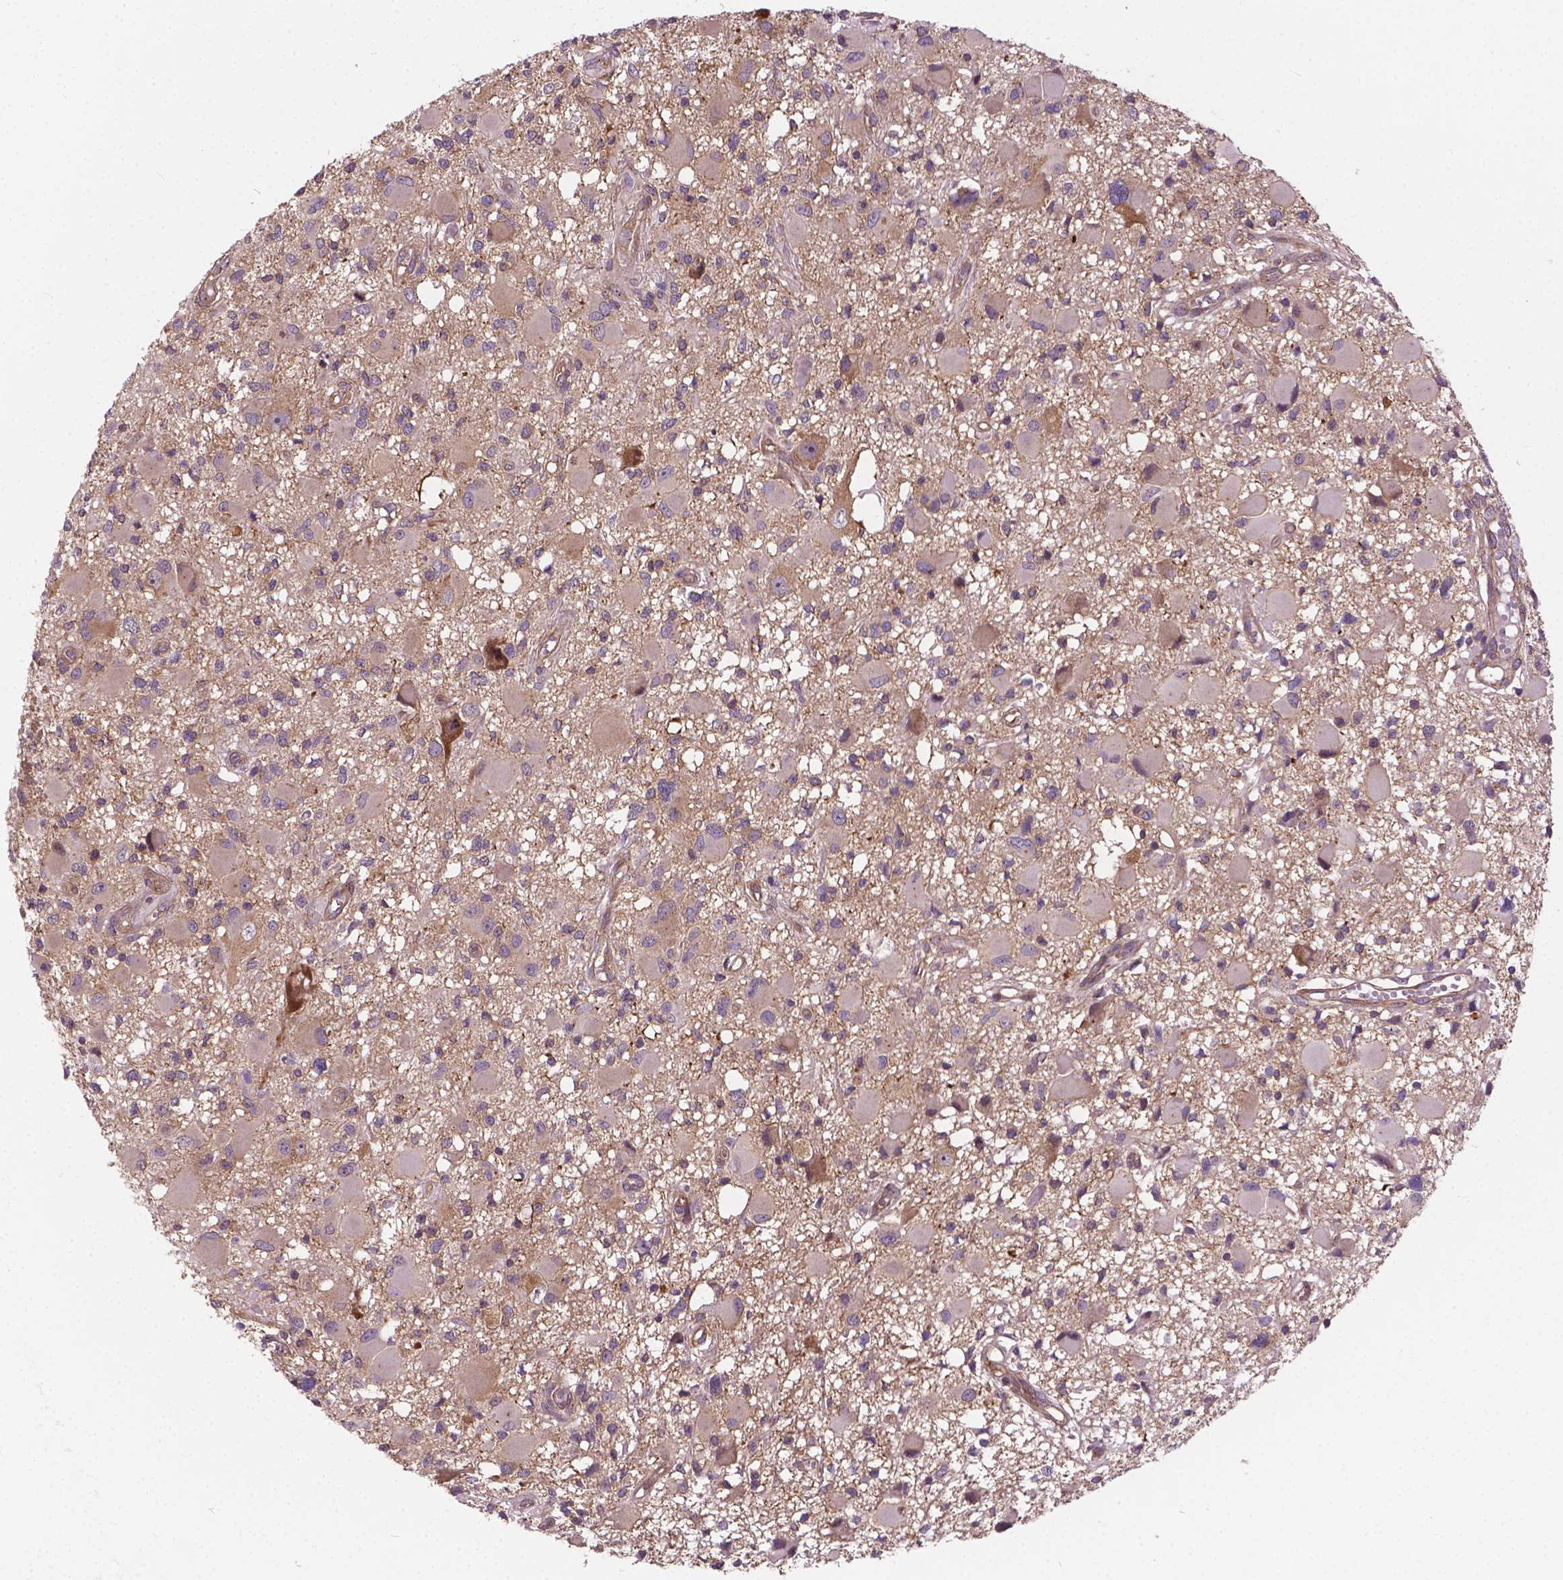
{"staining": {"intensity": "negative", "quantity": "none", "location": "none"}, "tissue": "glioma", "cell_type": "Tumor cells", "image_type": "cancer", "snomed": [{"axis": "morphology", "description": "Glioma, malignant, High grade"}, {"axis": "topography", "description": "Brain"}], "caption": "The photomicrograph demonstrates no staining of tumor cells in malignant high-grade glioma.", "gene": "MZT1", "patient": {"sex": "male", "age": 54}}